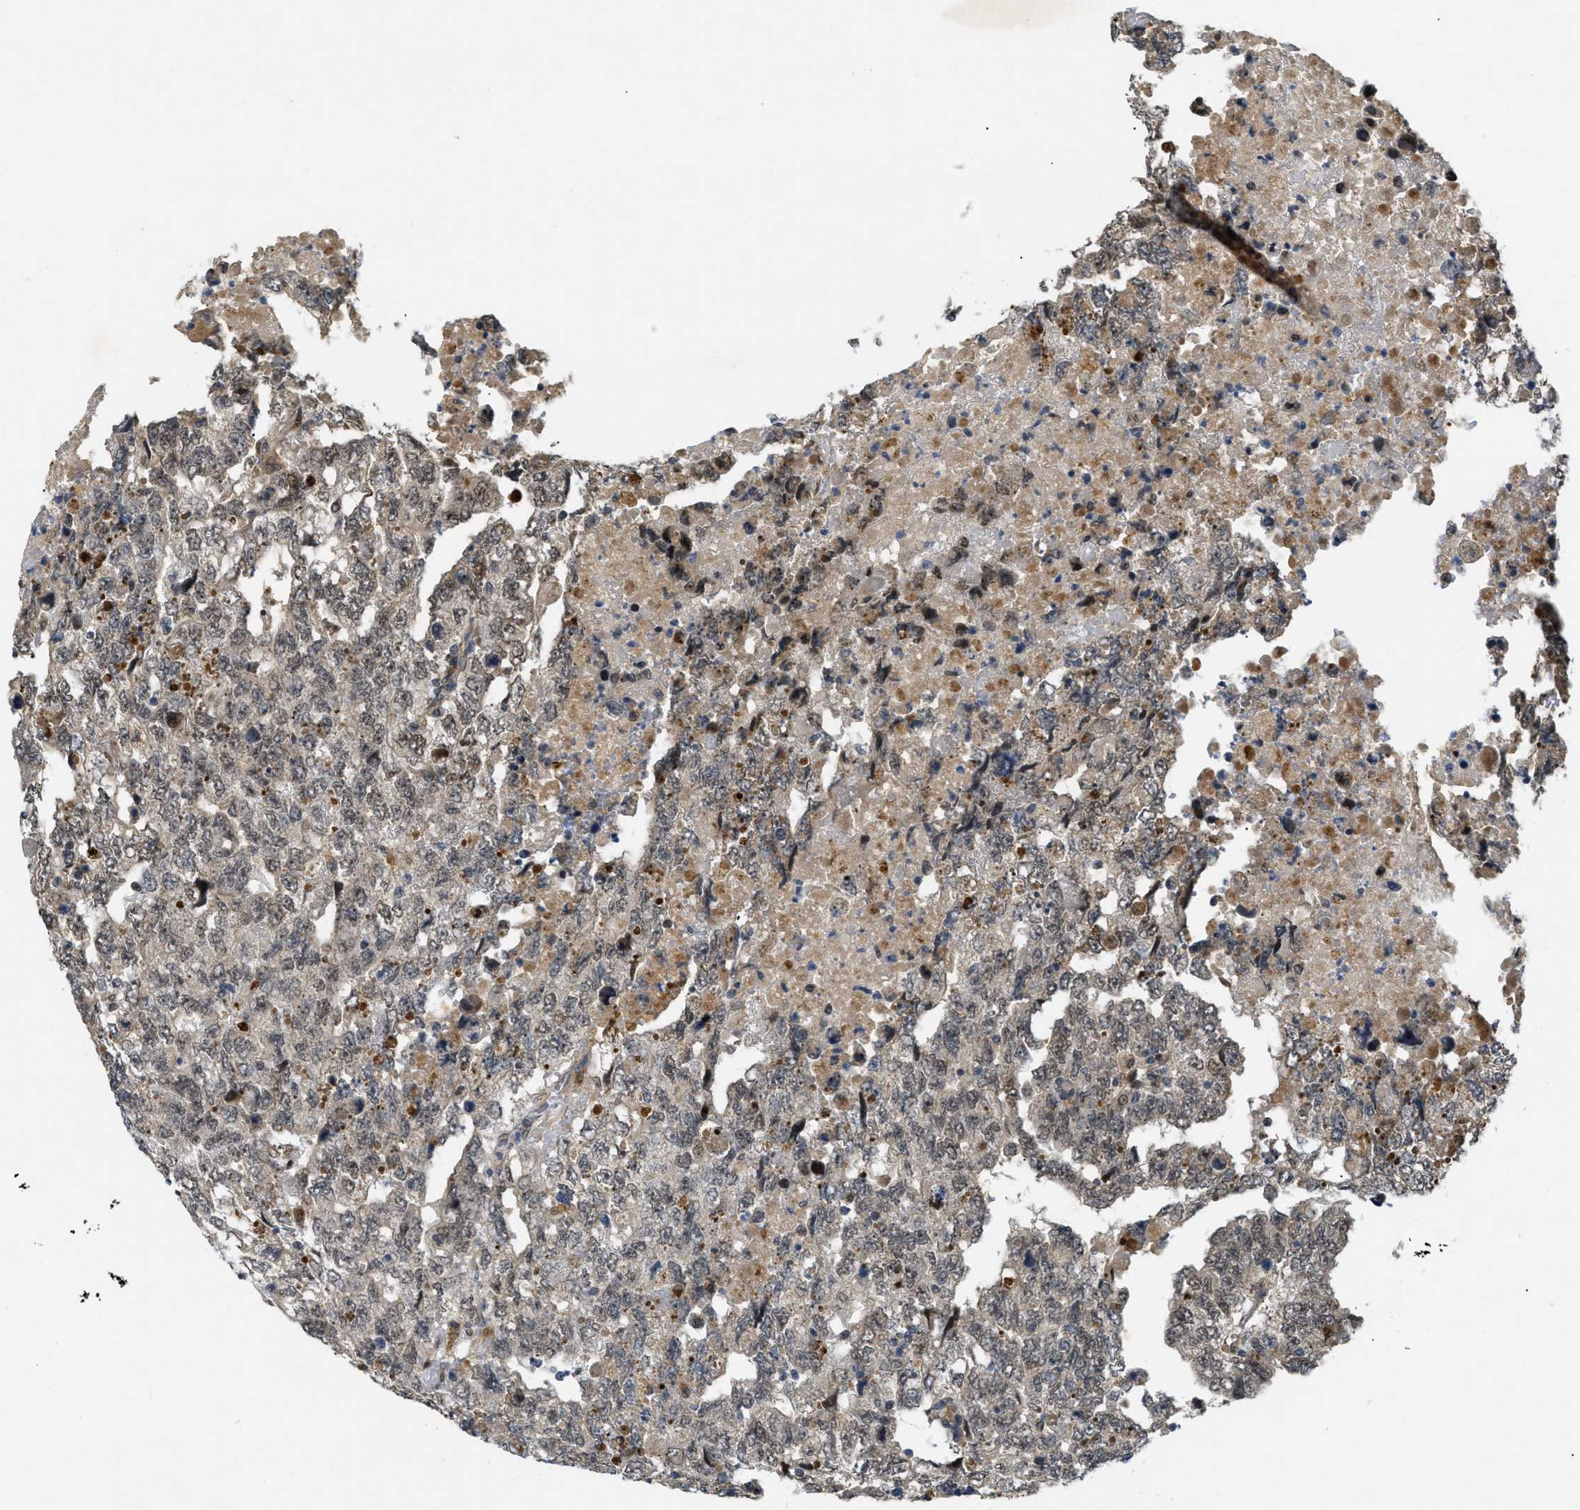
{"staining": {"intensity": "weak", "quantity": "25%-75%", "location": "nuclear"}, "tissue": "testis cancer", "cell_type": "Tumor cells", "image_type": "cancer", "snomed": [{"axis": "morphology", "description": "Carcinoma, Embryonal, NOS"}, {"axis": "topography", "description": "Testis"}], "caption": "Weak nuclear protein expression is present in approximately 25%-75% of tumor cells in testis cancer.", "gene": "PDGFB", "patient": {"sex": "male", "age": 36}}